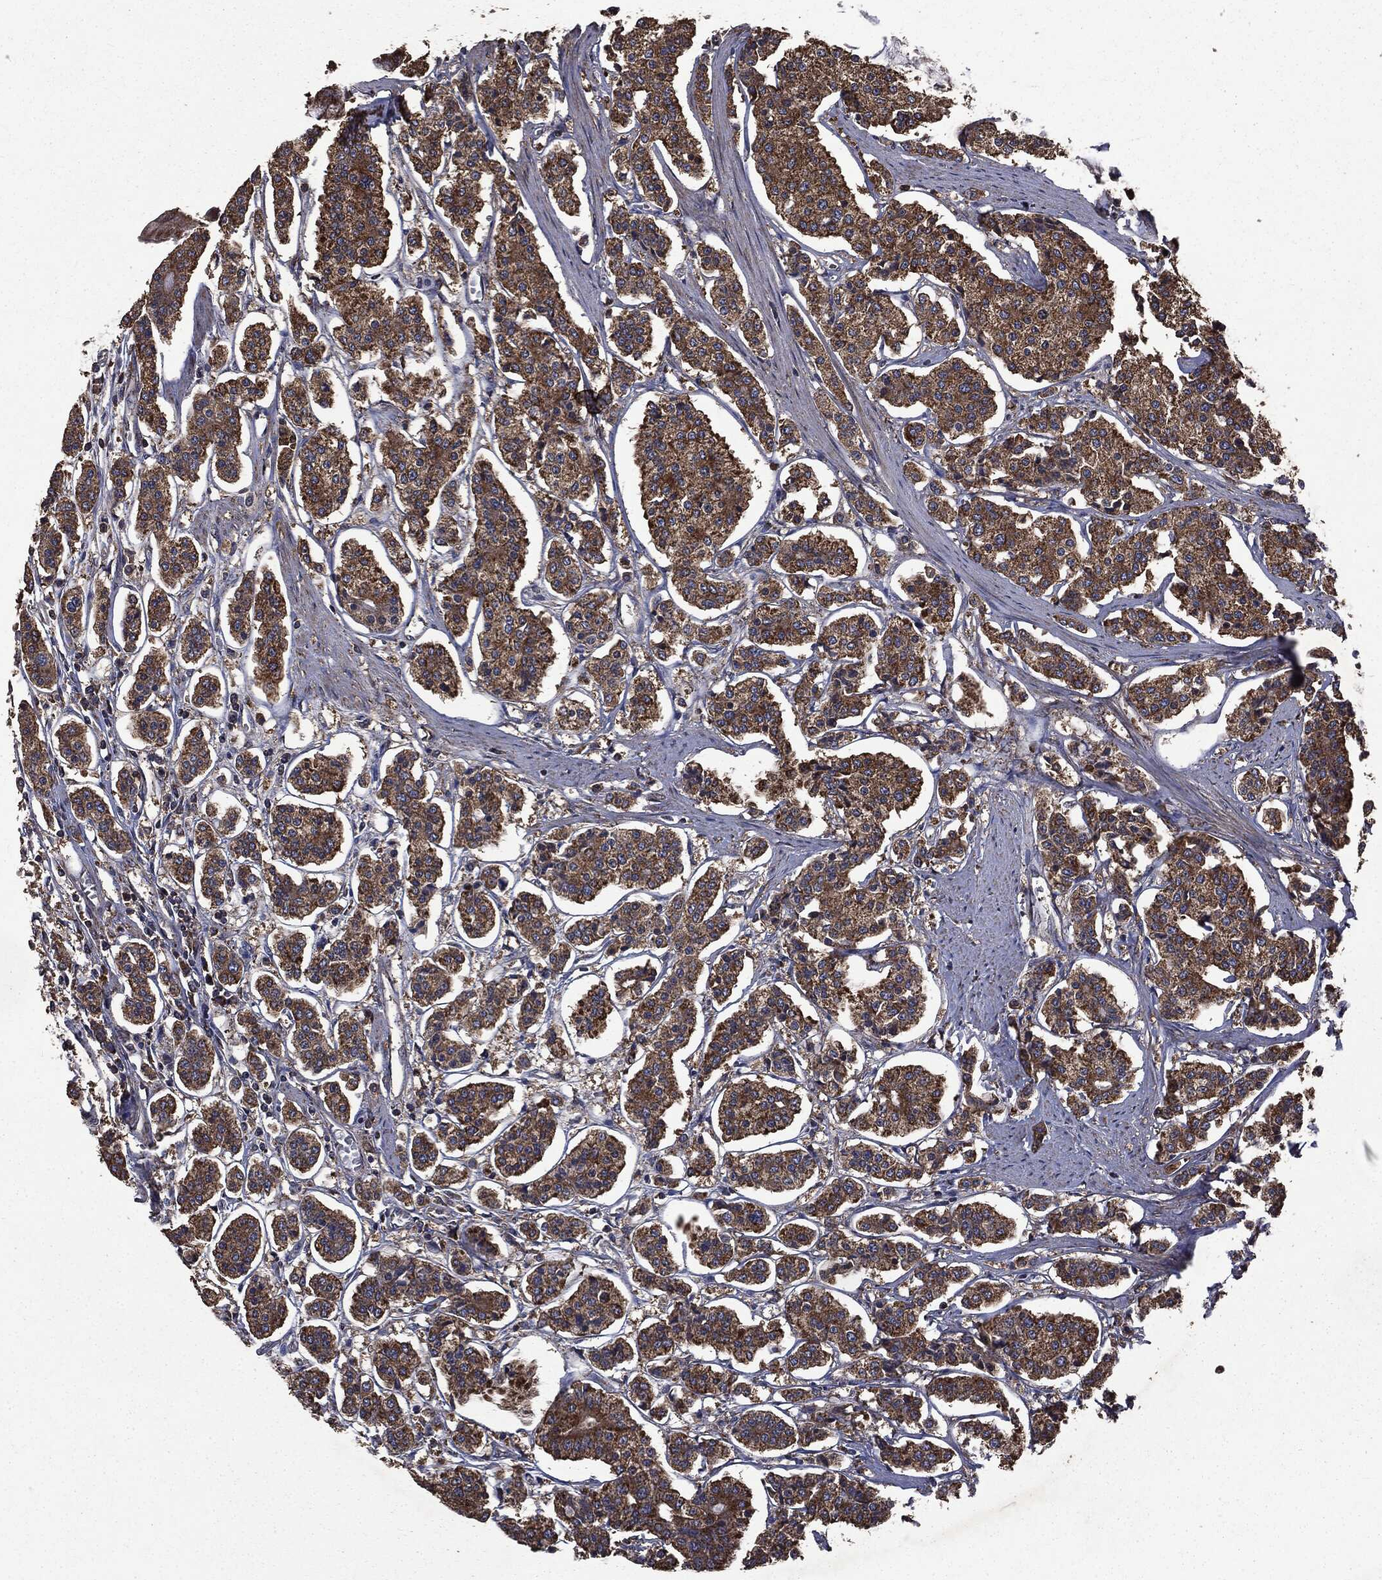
{"staining": {"intensity": "strong", "quantity": ">75%", "location": "cytoplasmic/membranous"}, "tissue": "carcinoid", "cell_type": "Tumor cells", "image_type": "cancer", "snomed": [{"axis": "morphology", "description": "Carcinoid, malignant, NOS"}, {"axis": "topography", "description": "Small intestine"}], "caption": "Carcinoid tissue displays strong cytoplasmic/membranous positivity in approximately >75% of tumor cells", "gene": "MAPK6", "patient": {"sex": "female", "age": 65}}